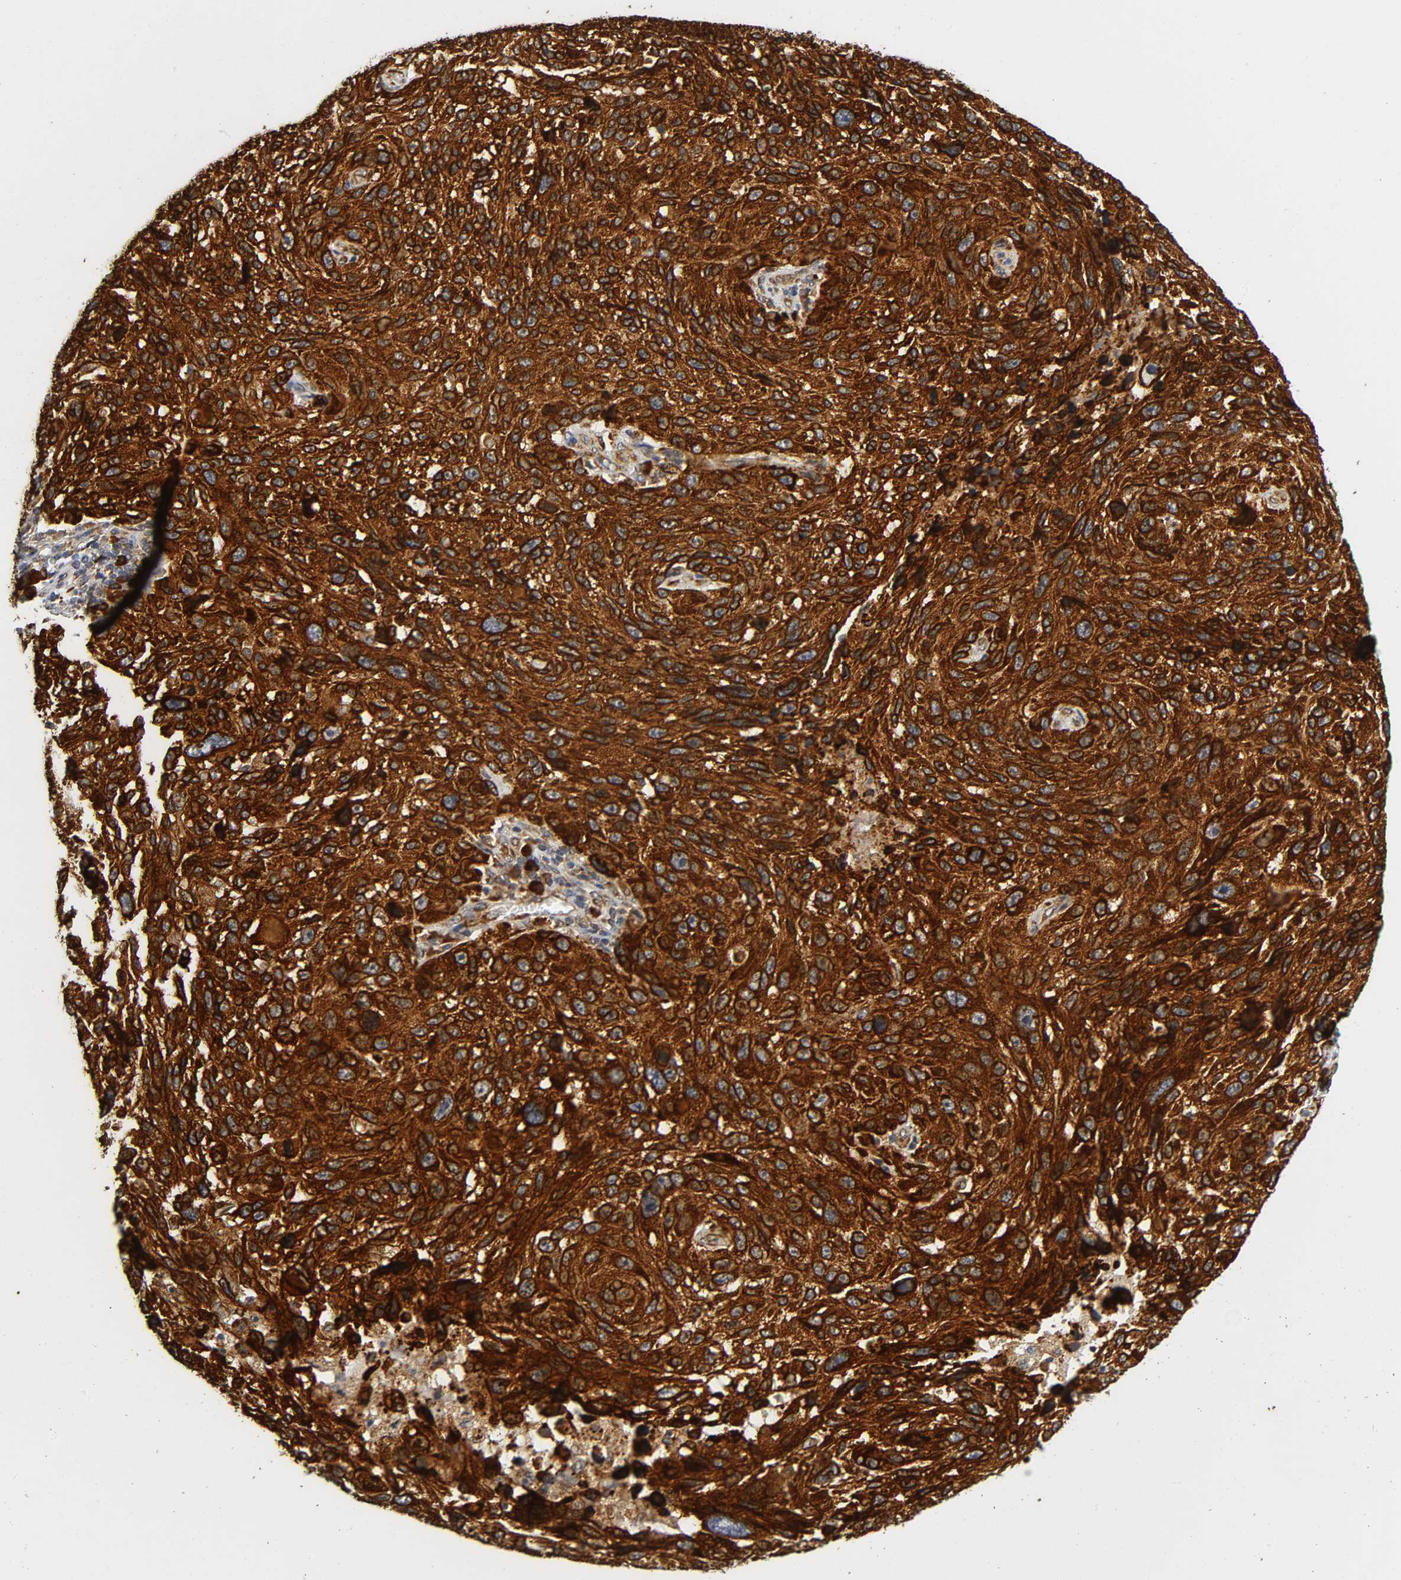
{"staining": {"intensity": "strong", "quantity": ">75%", "location": "cytoplasmic/membranous"}, "tissue": "melanoma", "cell_type": "Tumor cells", "image_type": "cancer", "snomed": [{"axis": "morphology", "description": "Malignant melanoma, NOS"}, {"axis": "topography", "description": "Skin"}], "caption": "About >75% of tumor cells in human melanoma exhibit strong cytoplasmic/membranous protein positivity as visualized by brown immunohistochemical staining.", "gene": "SOS2", "patient": {"sex": "male", "age": 53}}